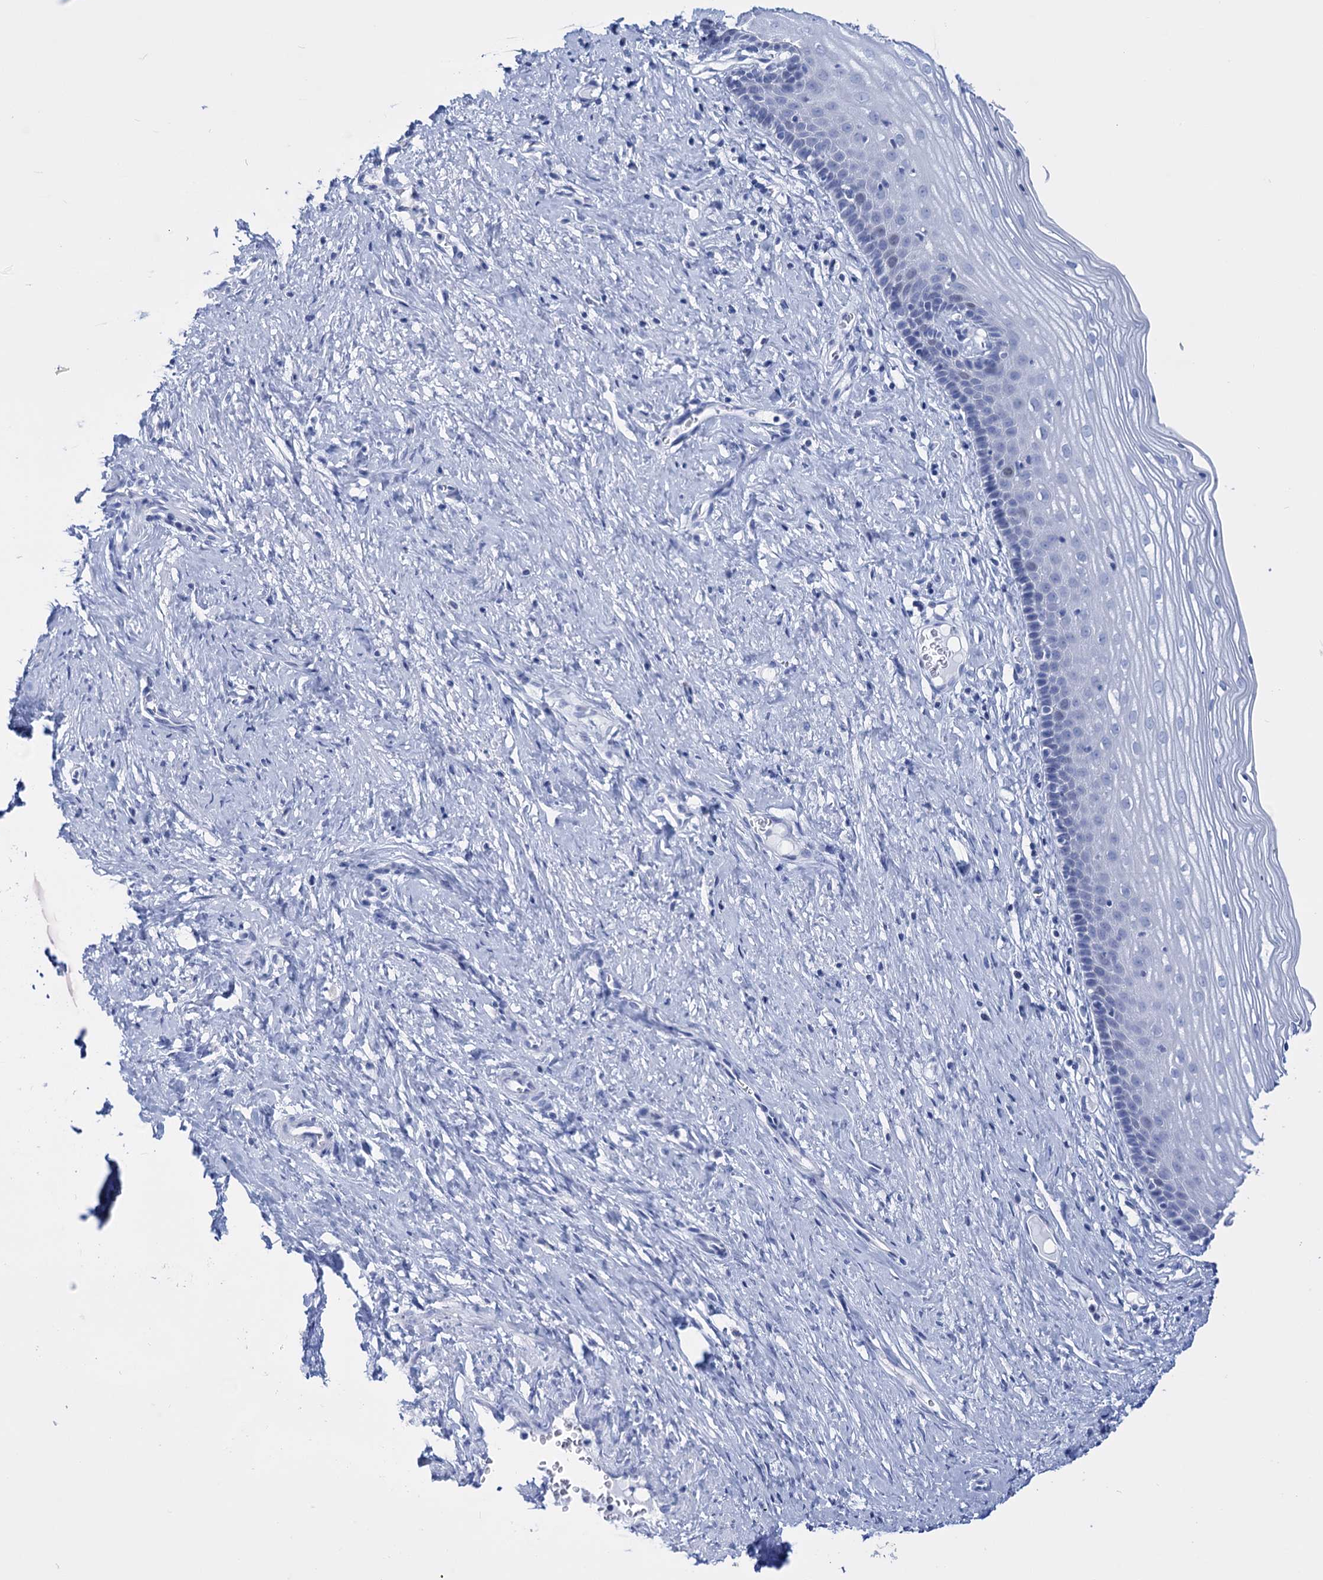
{"staining": {"intensity": "negative", "quantity": "none", "location": "none"}, "tissue": "cervix", "cell_type": "Glandular cells", "image_type": "normal", "snomed": [{"axis": "morphology", "description": "Normal tissue, NOS"}, {"axis": "topography", "description": "Cervix"}], "caption": "Immunohistochemistry (IHC) of normal human cervix reveals no positivity in glandular cells.", "gene": "FBXW12", "patient": {"sex": "female", "age": 42}}